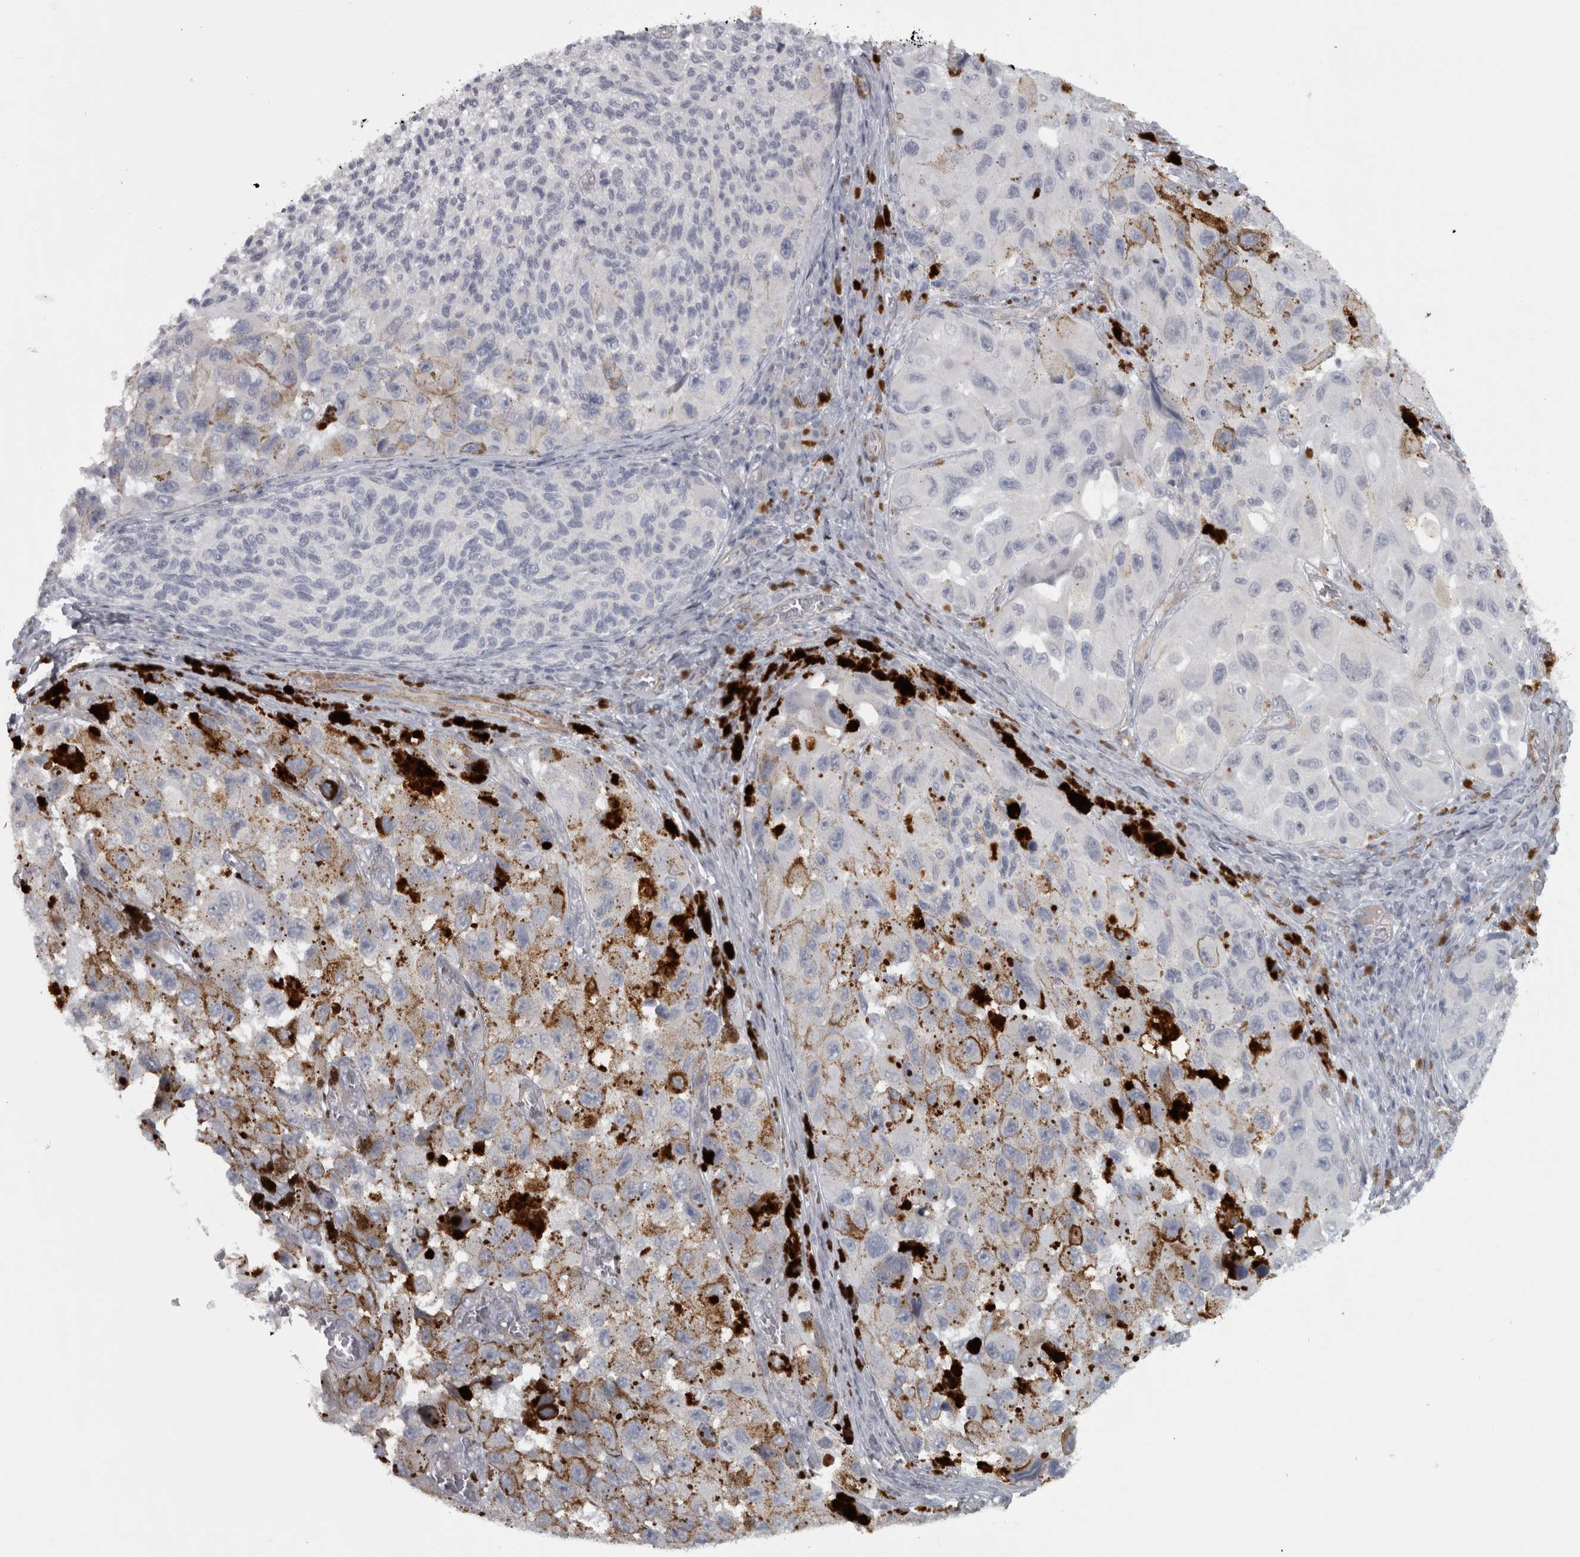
{"staining": {"intensity": "negative", "quantity": "none", "location": "none"}, "tissue": "melanoma", "cell_type": "Tumor cells", "image_type": "cancer", "snomed": [{"axis": "morphology", "description": "Malignant melanoma, NOS"}, {"axis": "topography", "description": "Skin"}], "caption": "Tumor cells show no significant protein positivity in malignant melanoma.", "gene": "PPP1R12B", "patient": {"sex": "female", "age": 73}}